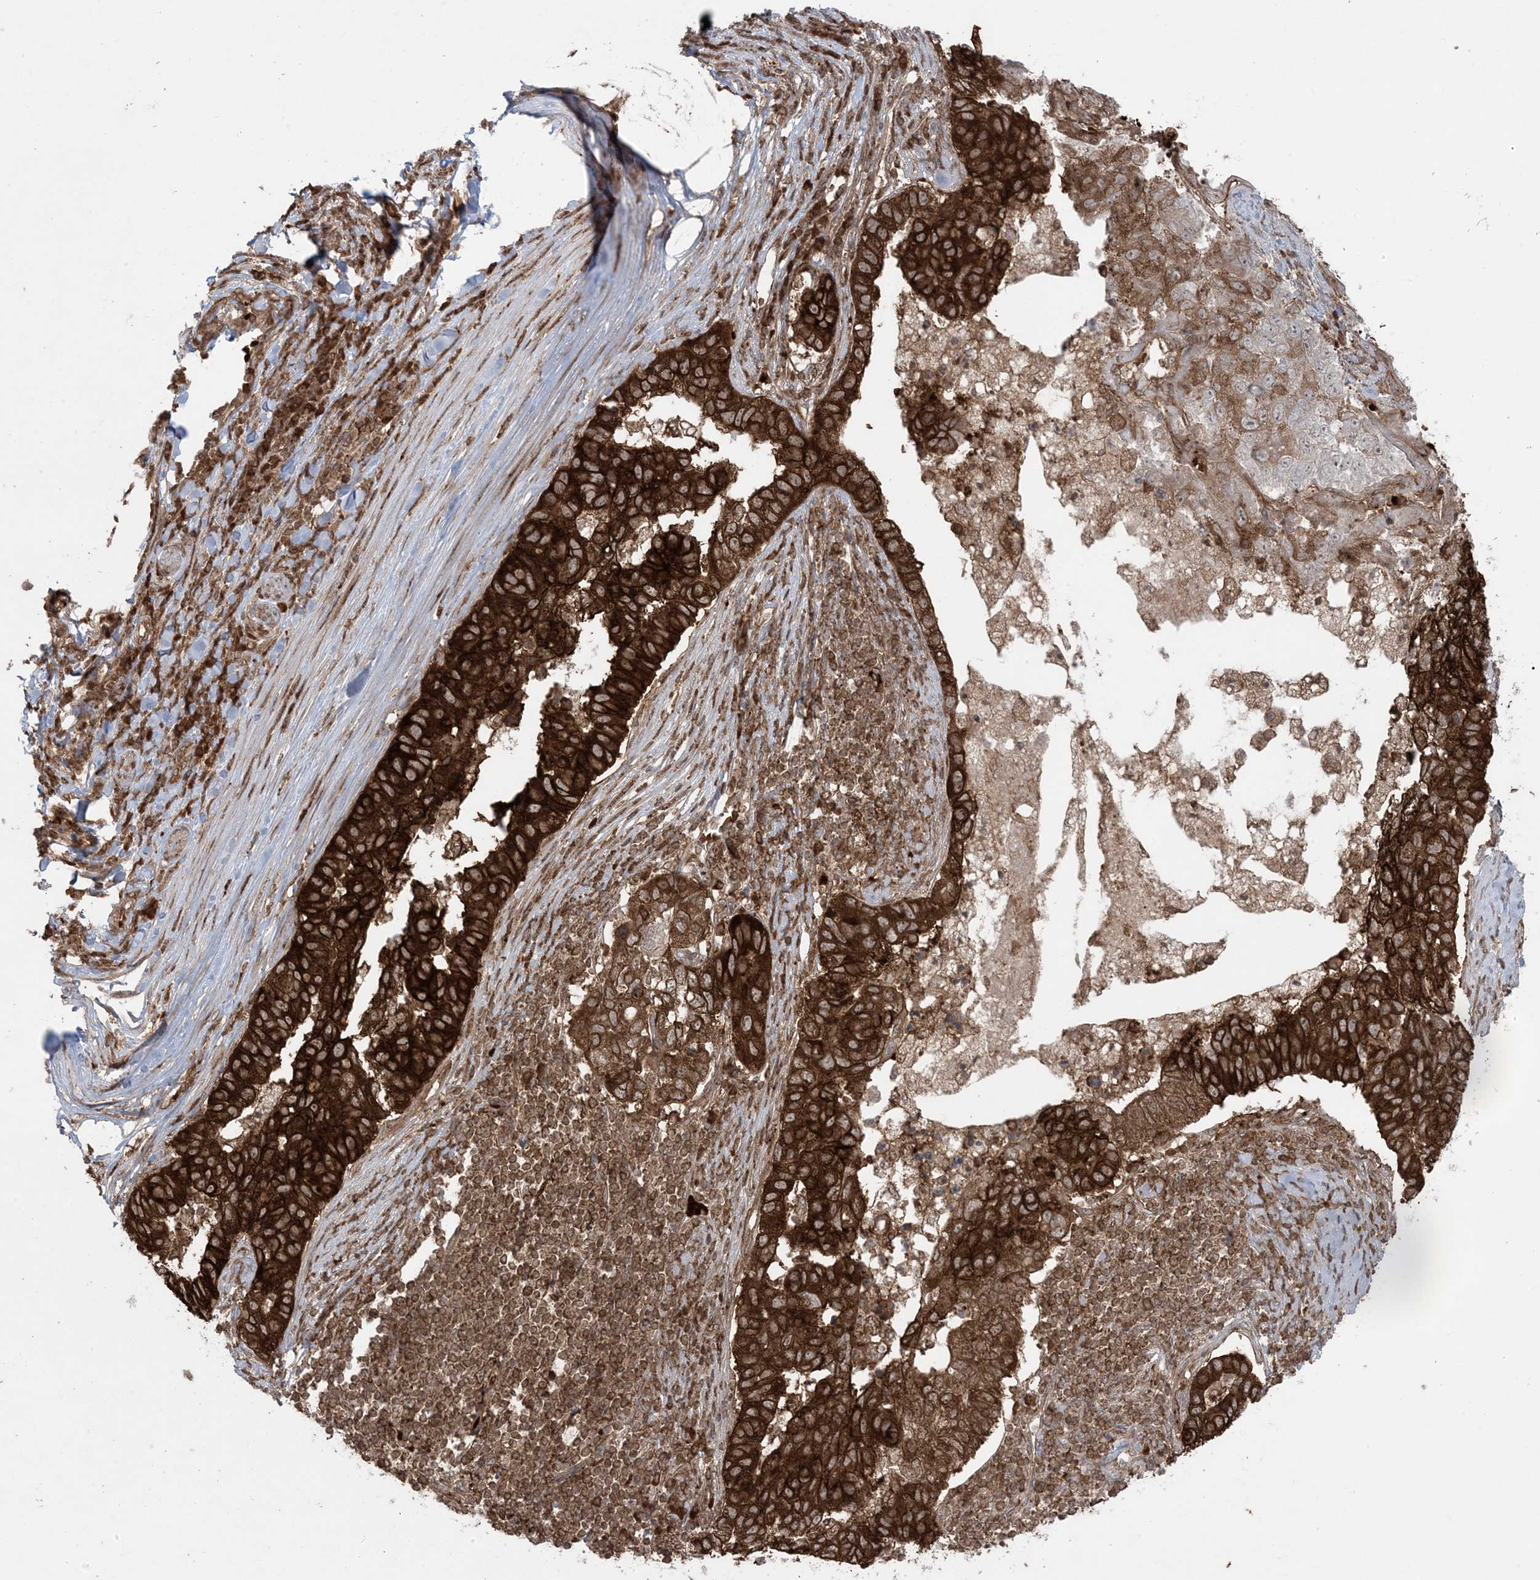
{"staining": {"intensity": "strong", "quantity": ">75%", "location": "cytoplasmic/membranous"}, "tissue": "pancreatic cancer", "cell_type": "Tumor cells", "image_type": "cancer", "snomed": [{"axis": "morphology", "description": "Adenocarcinoma, NOS"}, {"axis": "topography", "description": "Pancreas"}], "caption": "Strong cytoplasmic/membranous positivity is present in approximately >75% of tumor cells in pancreatic adenocarcinoma.", "gene": "DDX19B", "patient": {"sex": "female", "age": 61}}